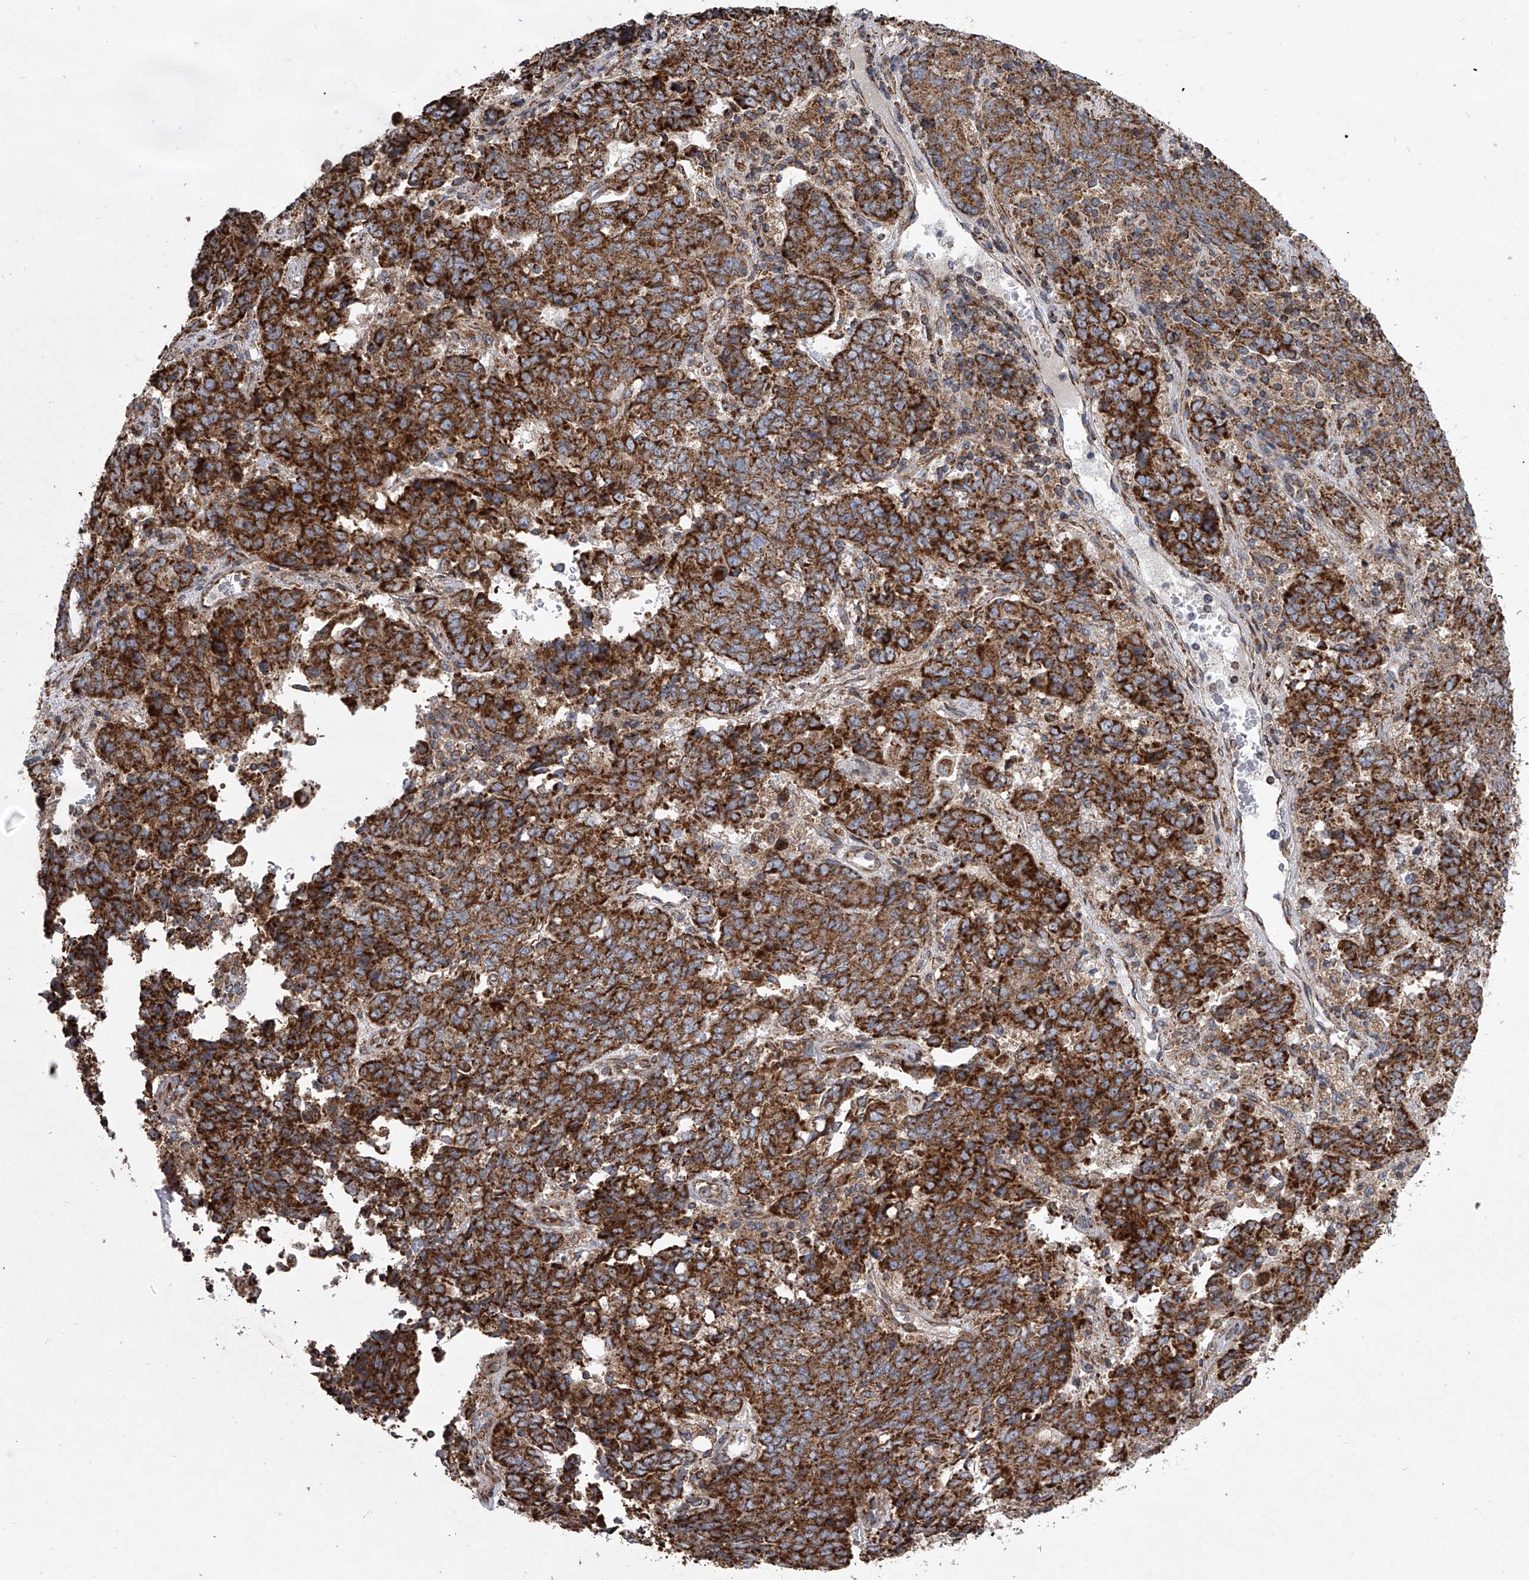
{"staining": {"intensity": "strong", "quantity": ">75%", "location": "cytoplasmic/membranous"}, "tissue": "endometrial cancer", "cell_type": "Tumor cells", "image_type": "cancer", "snomed": [{"axis": "morphology", "description": "Adenocarcinoma, NOS"}, {"axis": "topography", "description": "Endometrium"}], "caption": "A photomicrograph of human endometrial cancer stained for a protein reveals strong cytoplasmic/membranous brown staining in tumor cells.", "gene": "ZC3H15", "patient": {"sex": "female", "age": 80}}